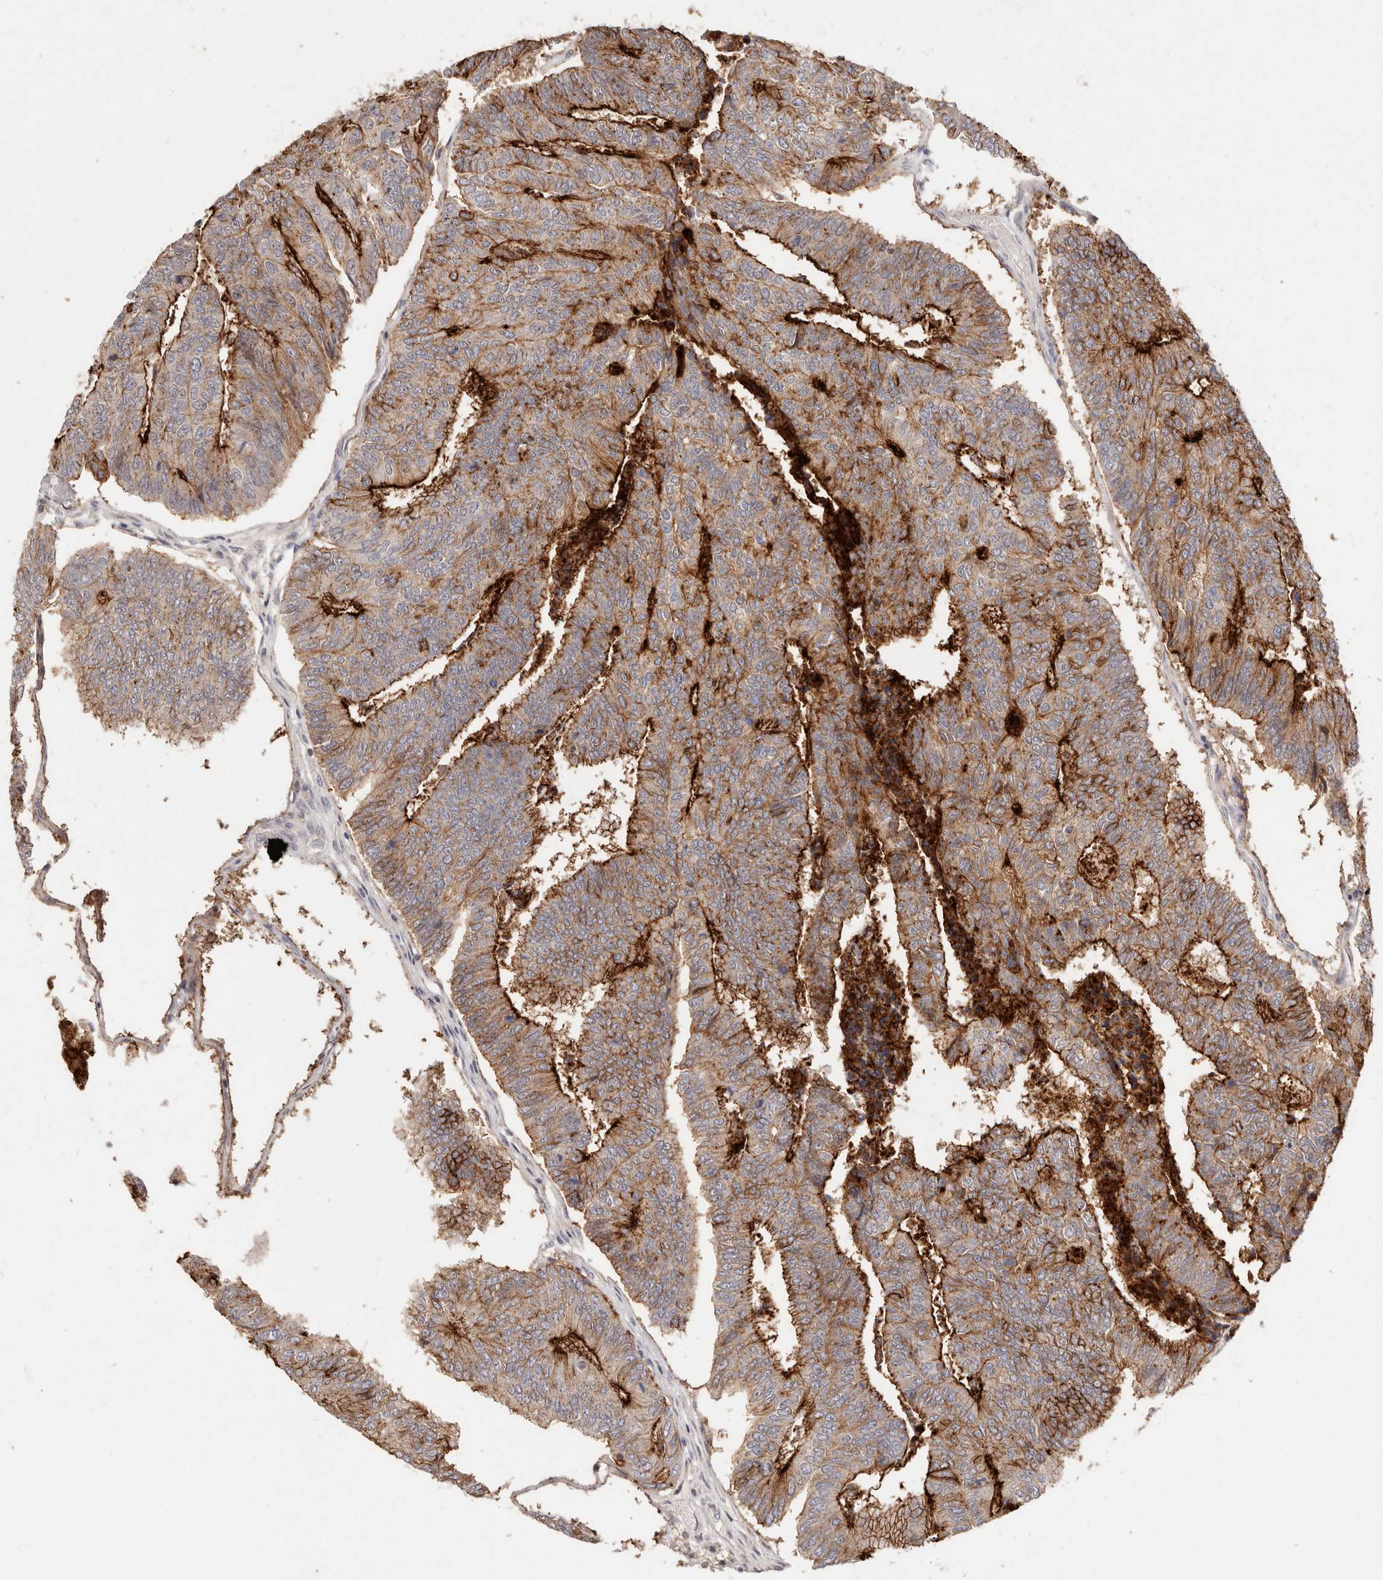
{"staining": {"intensity": "strong", "quantity": ">75%", "location": "cytoplasmic/membranous"}, "tissue": "colorectal cancer", "cell_type": "Tumor cells", "image_type": "cancer", "snomed": [{"axis": "morphology", "description": "Adenocarcinoma, NOS"}, {"axis": "topography", "description": "Colon"}], "caption": "Approximately >75% of tumor cells in colorectal adenocarcinoma exhibit strong cytoplasmic/membranous protein positivity as visualized by brown immunohistochemical staining.", "gene": "CXADR", "patient": {"sex": "female", "age": 67}}